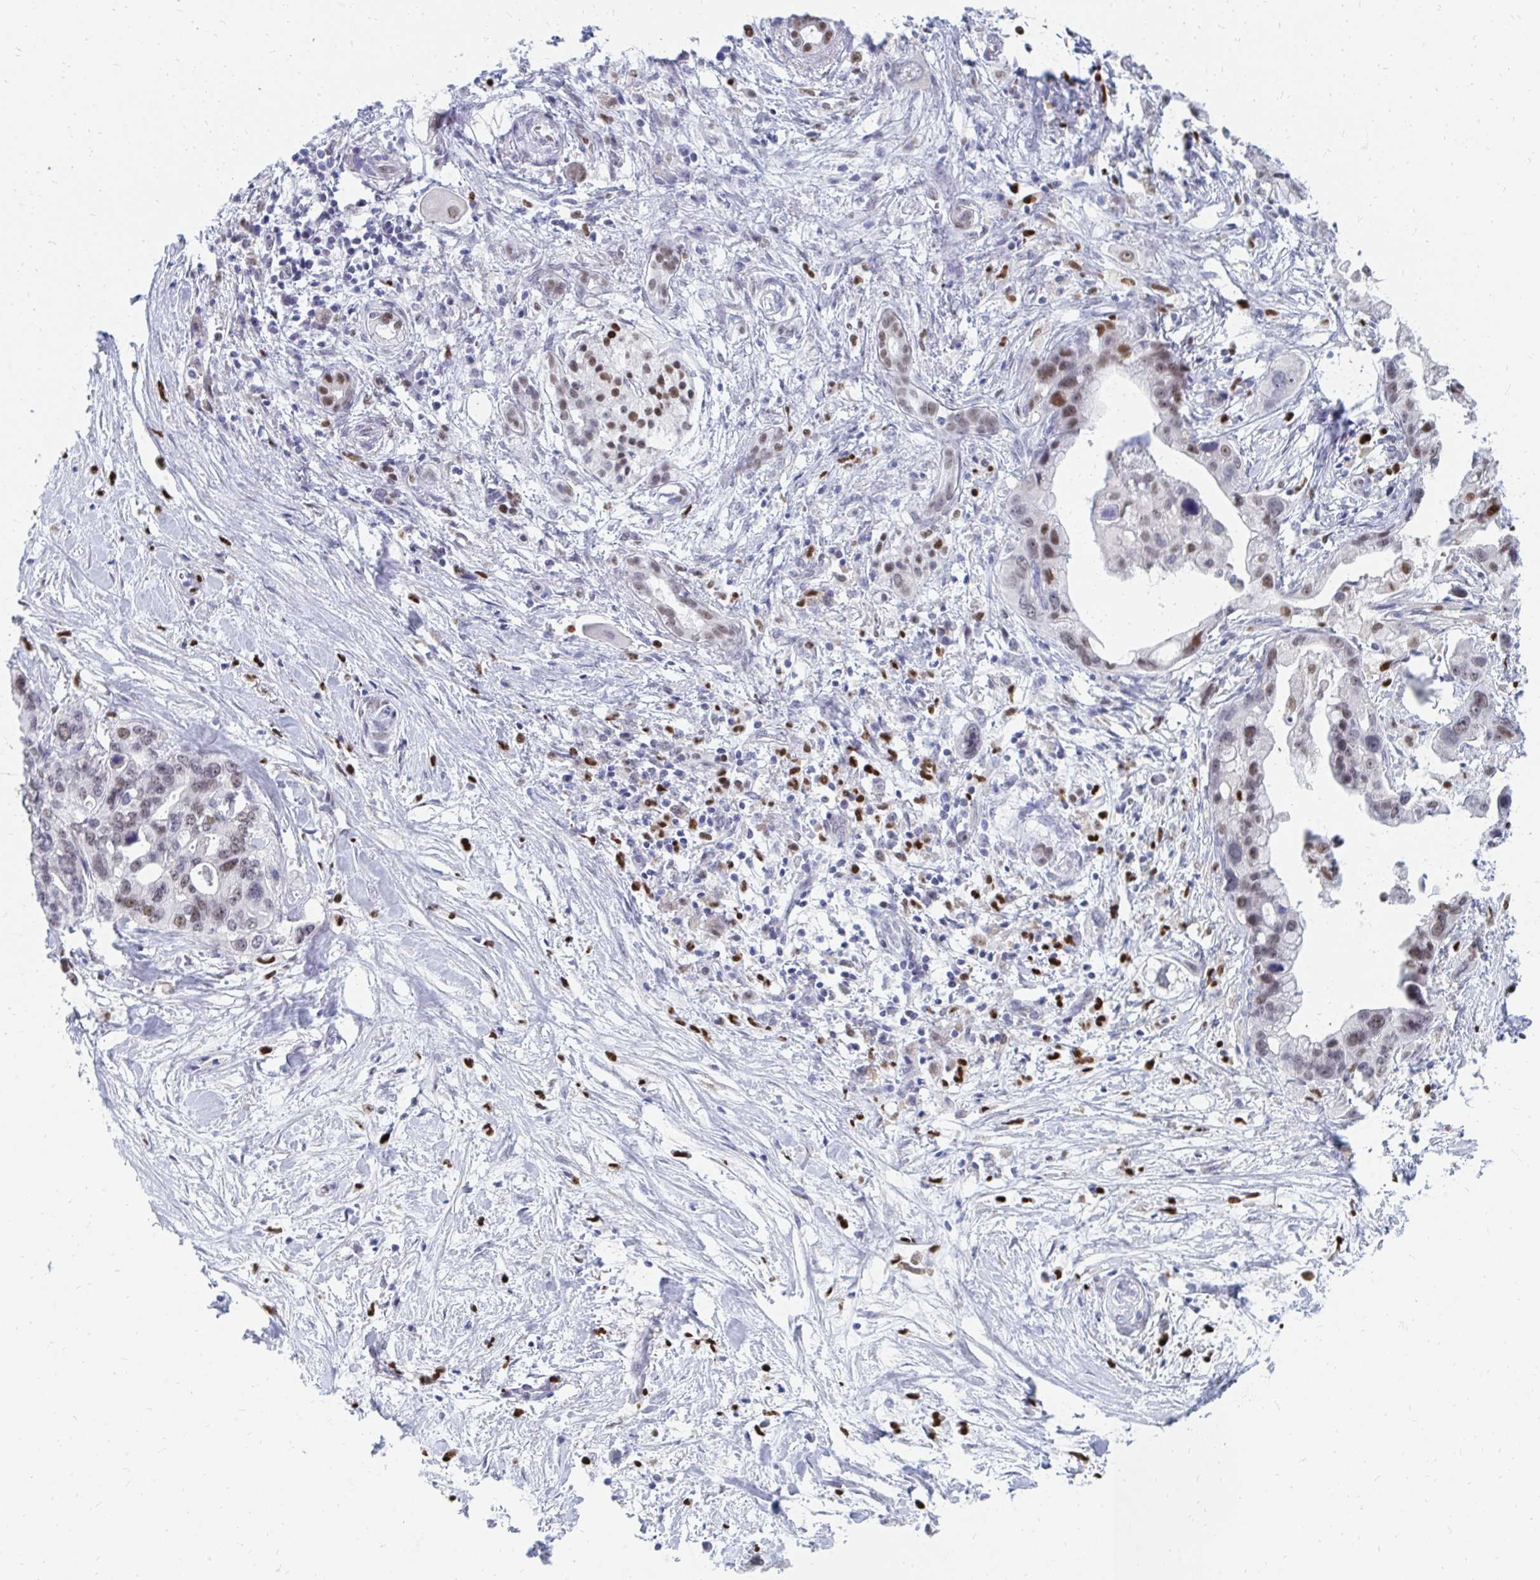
{"staining": {"intensity": "moderate", "quantity": ">75%", "location": "nuclear"}, "tissue": "pancreatic cancer", "cell_type": "Tumor cells", "image_type": "cancer", "snomed": [{"axis": "morphology", "description": "Adenocarcinoma, NOS"}, {"axis": "topography", "description": "Pancreas"}], "caption": "This photomicrograph shows immunohistochemistry staining of human pancreatic cancer, with medium moderate nuclear expression in approximately >75% of tumor cells.", "gene": "PLK3", "patient": {"sex": "female", "age": 83}}